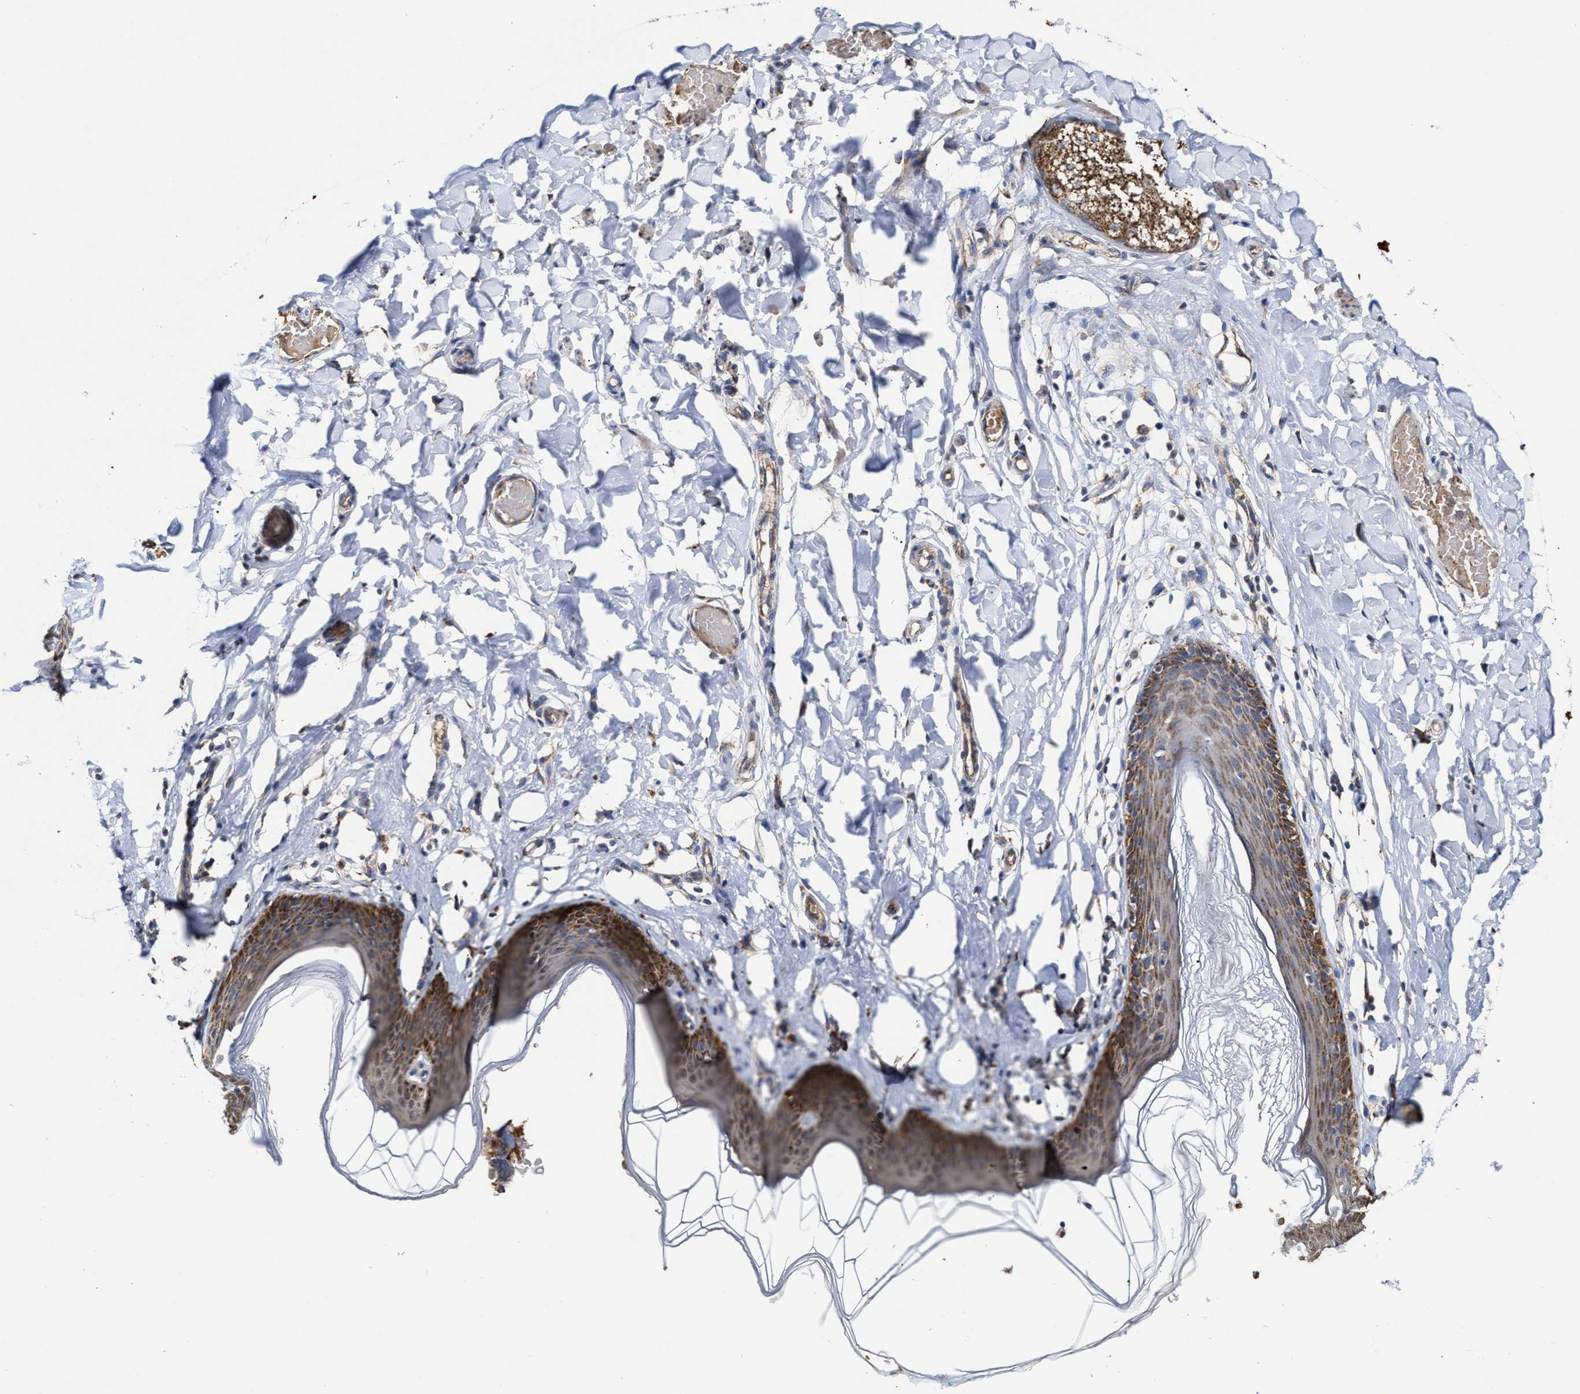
{"staining": {"intensity": "moderate", "quantity": ">75%", "location": "cytoplasmic/membranous"}, "tissue": "skin", "cell_type": "Epidermal cells", "image_type": "normal", "snomed": [{"axis": "morphology", "description": "Normal tissue, NOS"}, {"axis": "topography", "description": "Vulva"}], "caption": "Moderate cytoplasmic/membranous staining for a protein is identified in about >75% of epidermal cells of benign skin using immunohistochemistry.", "gene": "MECR", "patient": {"sex": "female", "age": 66}}